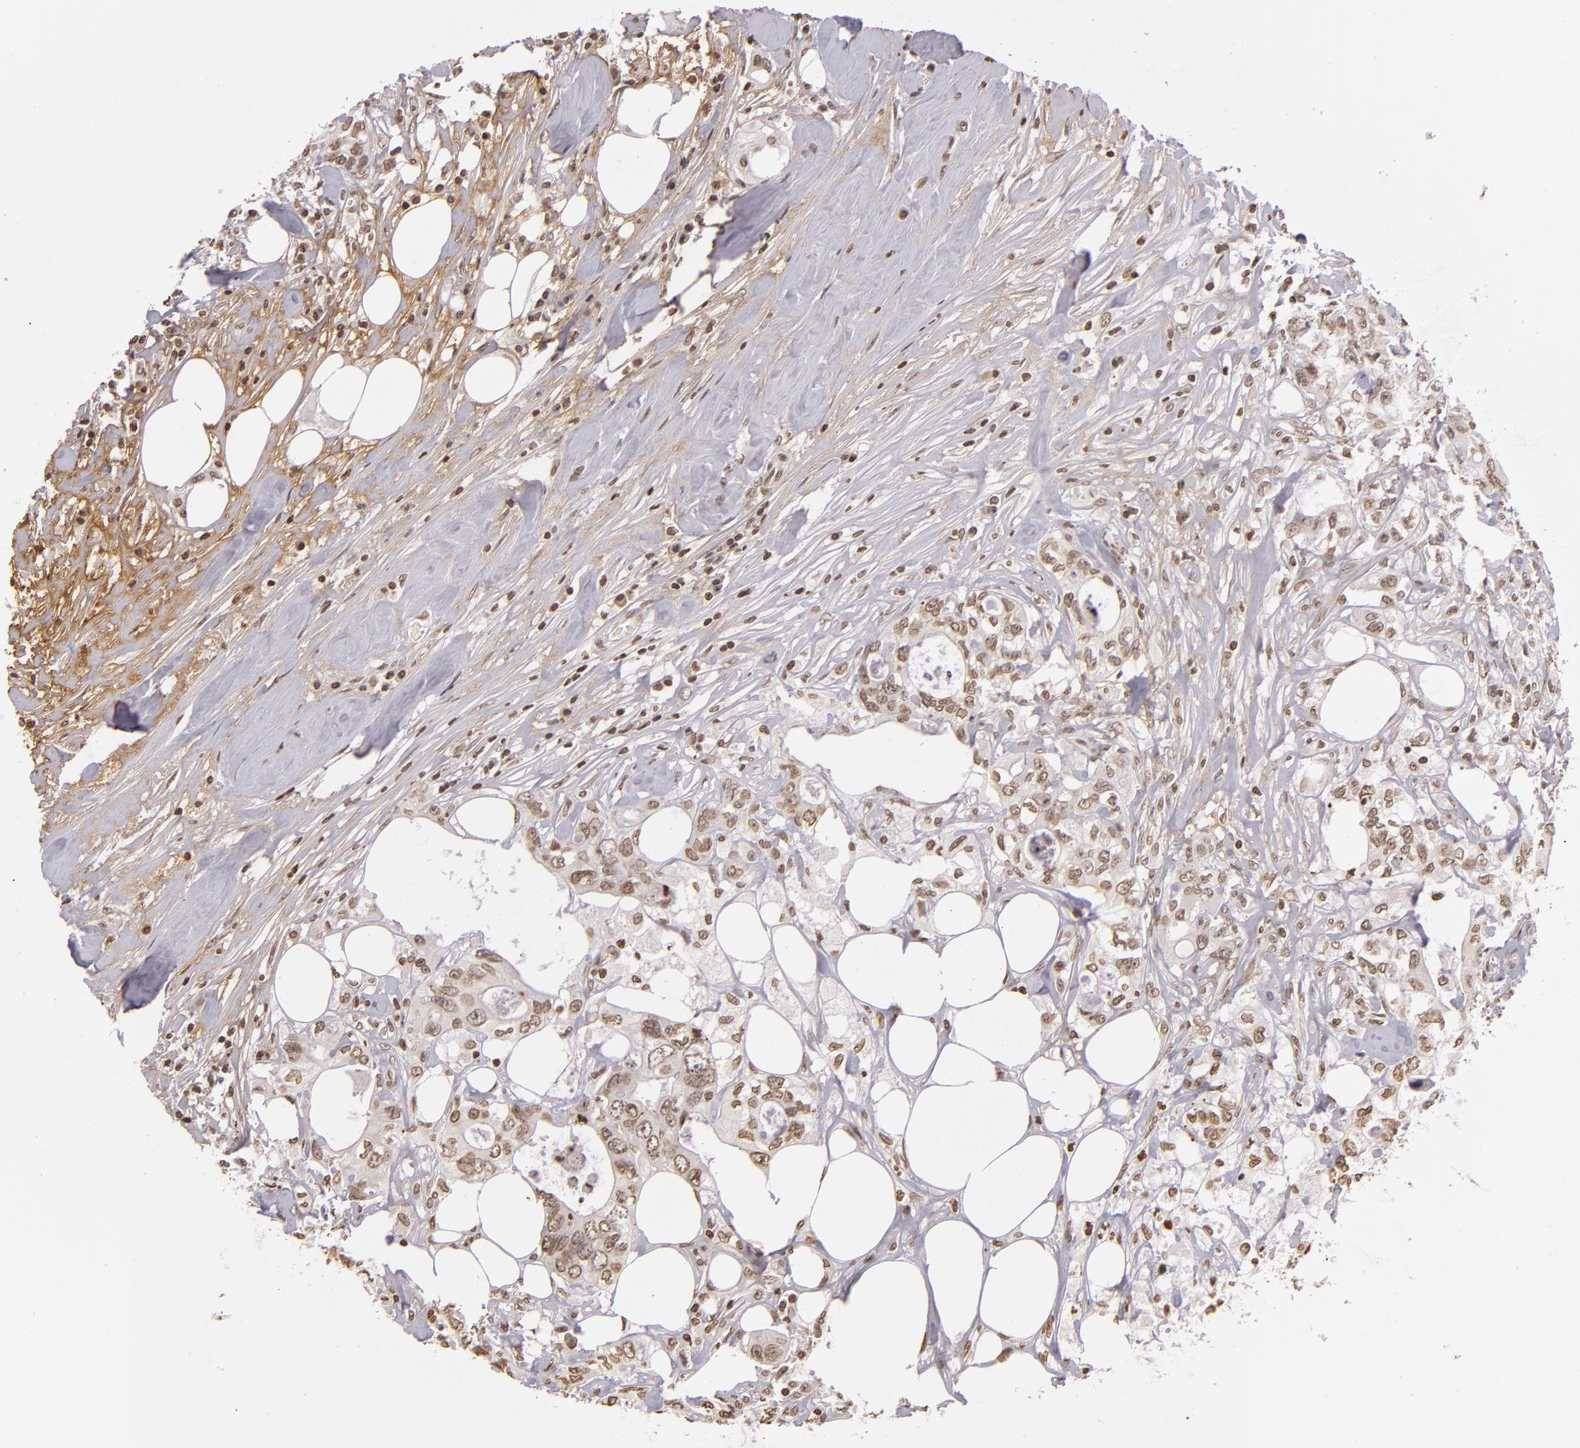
{"staining": {"intensity": "moderate", "quantity": ">75%", "location": "nuclear"}, "tissue": "colorectal cancer", "cell_type": "Tumor cells", "image_type": "cancer", "snomed": [{"axis": "morphology", "description": "Adenocarcinoma, NOS"}, {"axis": "topography", "description": "Rectum"}], "caption": "Immunohistochemical staining of human colorectal cancer displays medium levels of moderate nuclear expression in about >75% of tumor cells.", "gene": "THRB", "patient": {"sex": "female", "age": 57}}